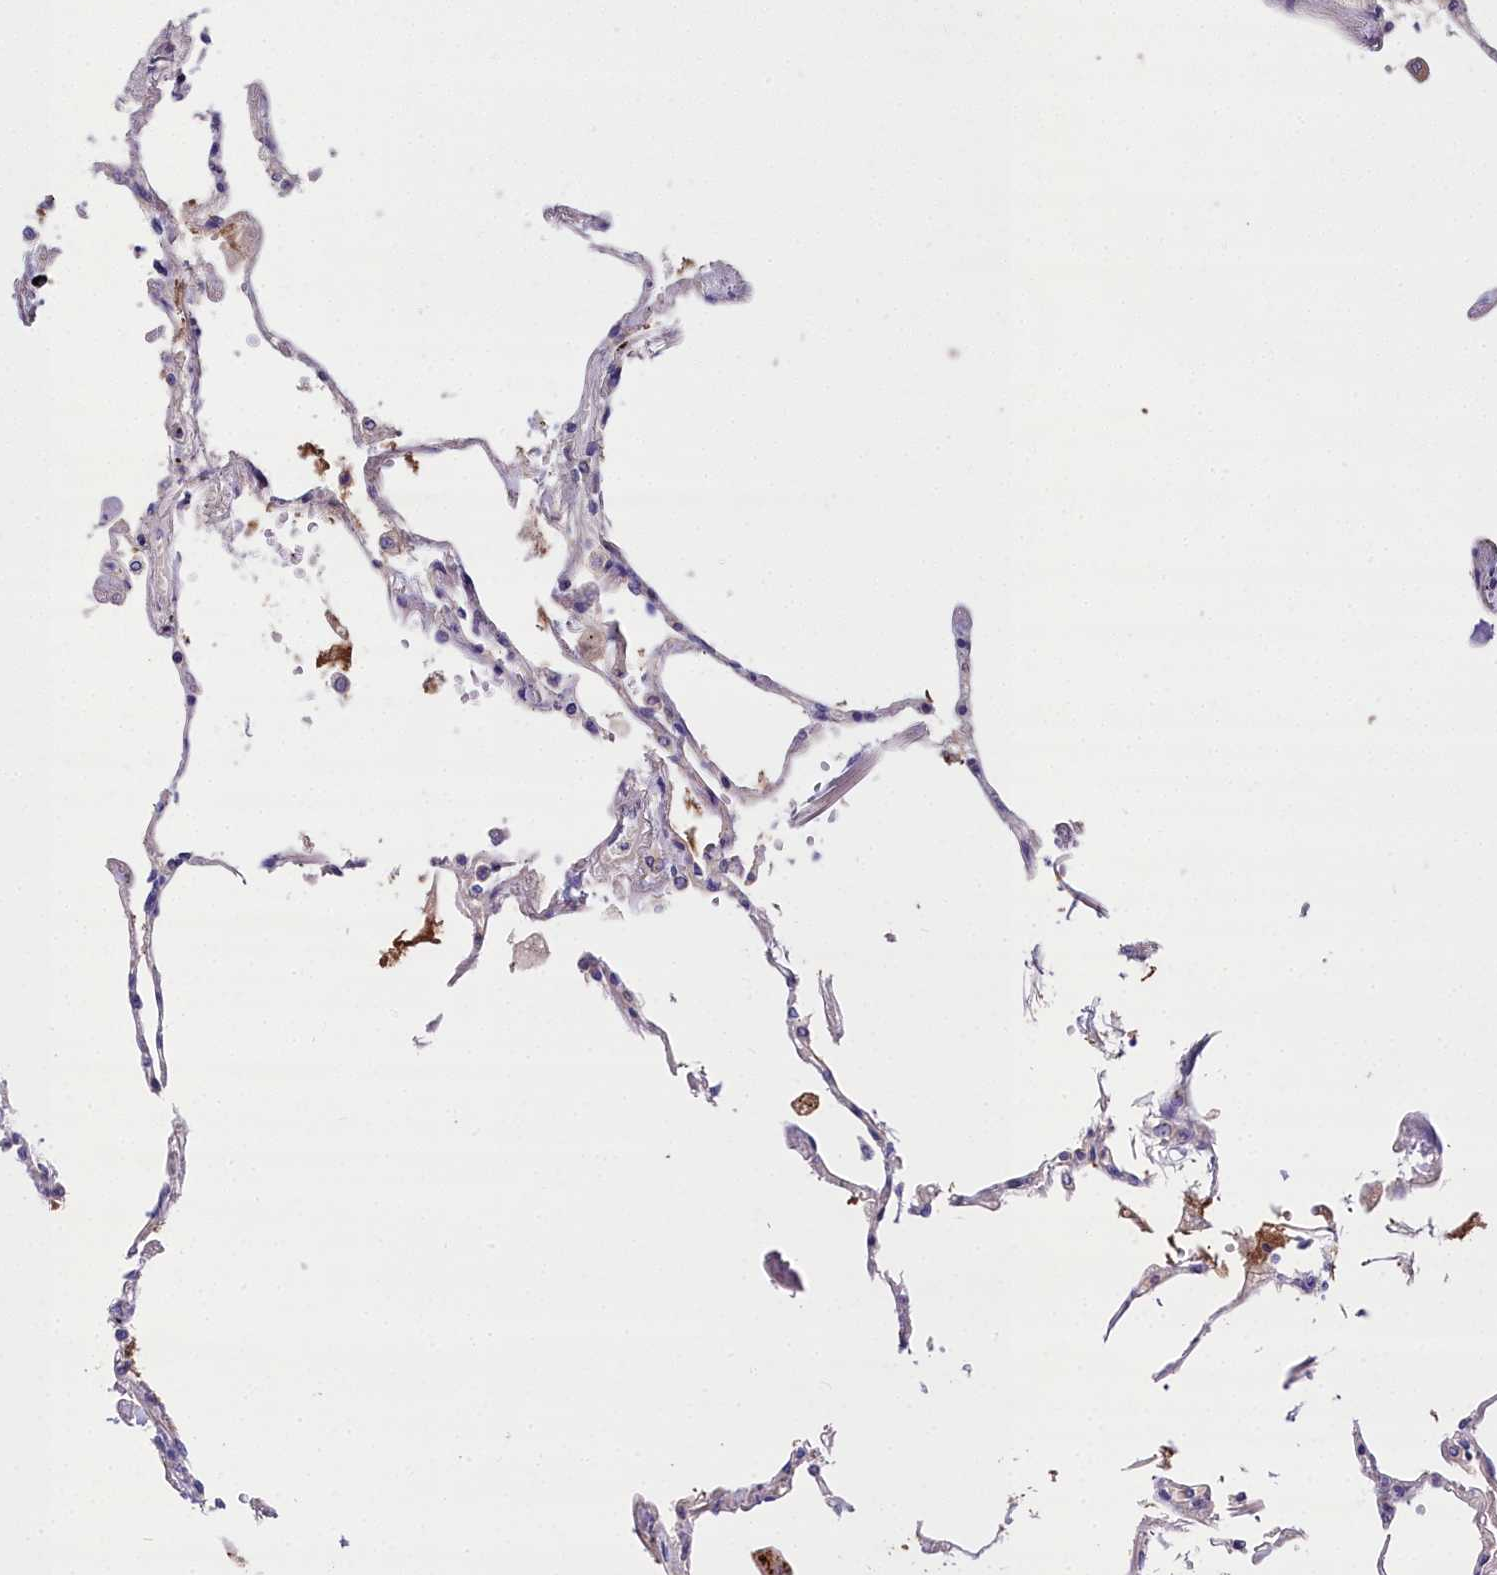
{"staining": {"intensity": "negative", "quantity": "none", "location": "none"}, "tissue": "lung", "cell_type": "Alveolar cells", "image_type": "normal", "snomed": [{"axis": "morphology", "description": "Normal tissue, NOS"}, {"axis": "topography", "description": "Lung"}], "caption": "IHC micrograph of normal lung: lung stained with DAB (3,3'-diaminobenzidine) displays no significant protein staining in alveolar cells. (Brightfield microscopy of DAB (3,3'-diaminobenzidine) immunohistochemistry (IHC) at high magnification).", "gene": "NT5M", "patient": {"sex": "female", "age": 67}}